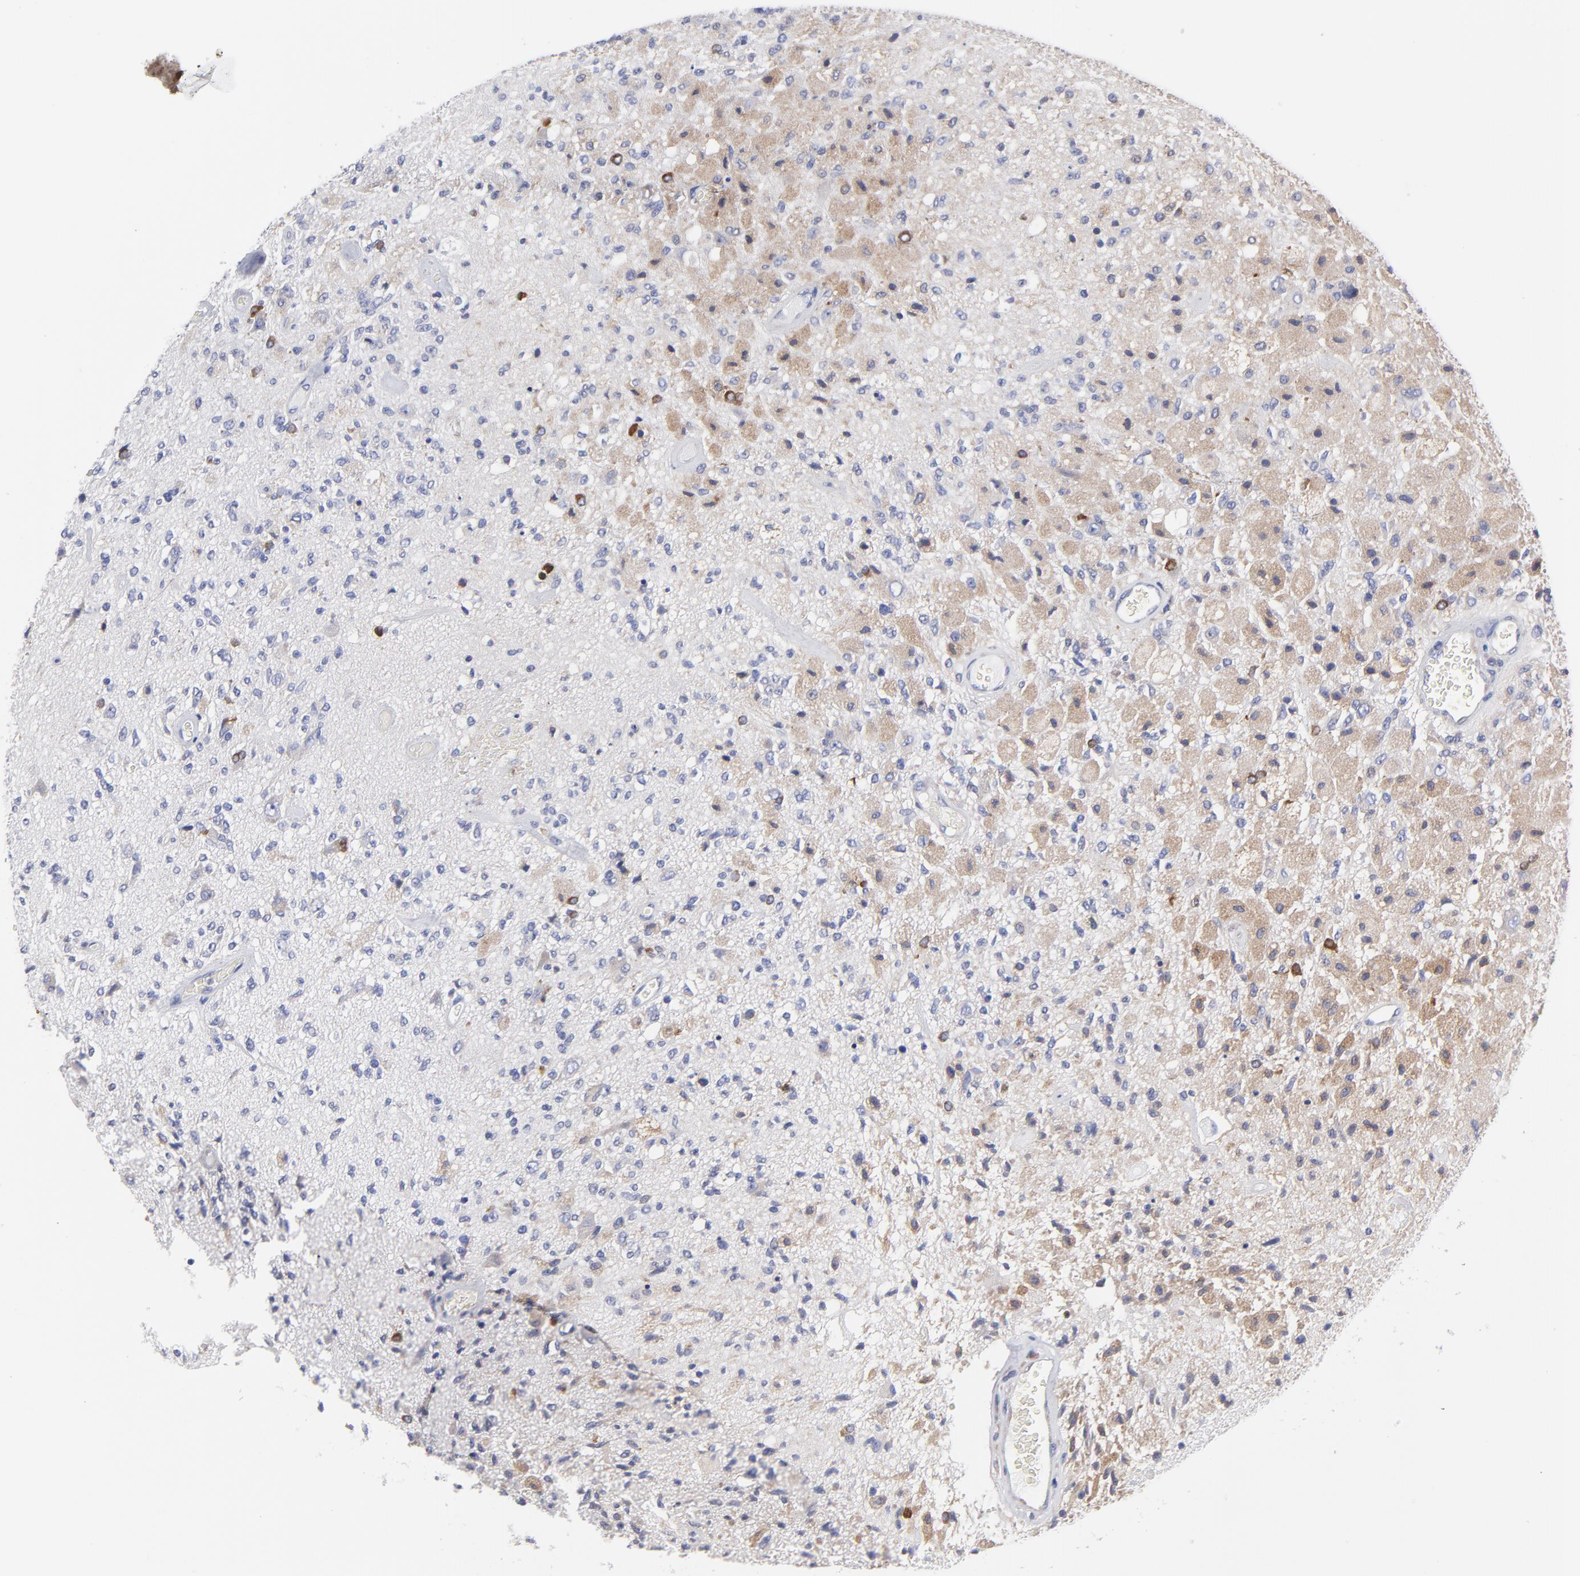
{"staining": {"intensity": "weak", "quantity": "<25%", "location": "cytoplasmic/membranous"}, "tissue": "glioma", "cell_type": "Tumor cells", "image_type": "cancer", "snomed": [{"axis": "morphology", "description": "Normal tissue, NOS"}, {"axis": "morphology", "description": "Glioma, malignant, High grade"}, {"axis": "topography", "description": "Cerebral cortex"}], "caption": "IHC histopathology image of glioma stained for a protein (brown), which demonstrates no expression in tumor cells. Brightfield microscopy of immunohistochemistry stained with DAB (3,3'-diaminobenzidine) (brown) and hematoxylin (blue), captured at high magnification.", "gene": "MOSPD2", "patient": {"sex": "male", "age": 77}}